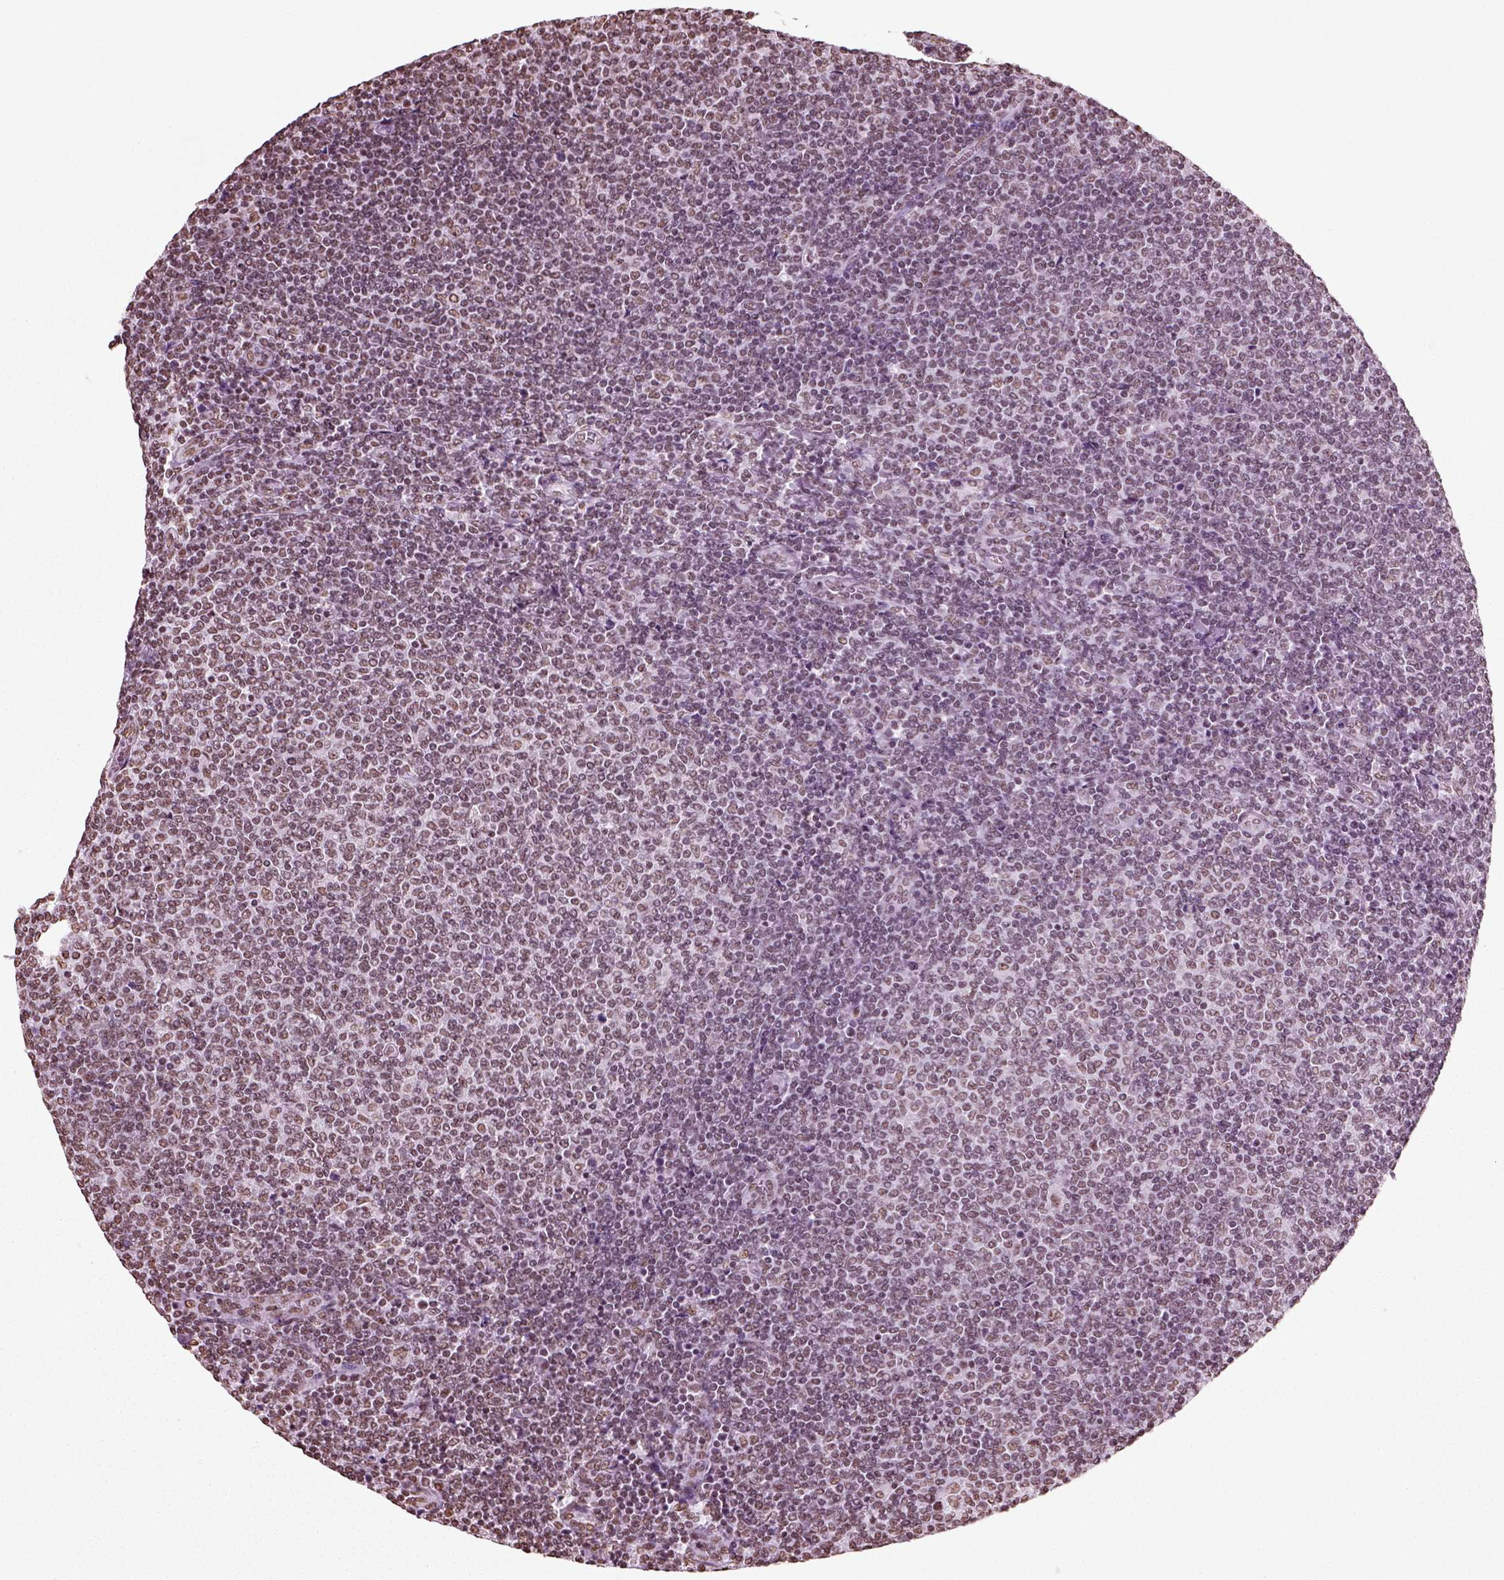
{"staining": {"intensity": "weak", "quantity": "25%-75%", "location": "nuclear"}, "tissue": "lymphoma", "cell_type": "Tumor cells", "image_type": "cancer", "snomed": [{"axis": "morphology", "description": "Malignant lymphoma, non-Hodgkin's type, Low grade"}, {"axis": "topography", "description": "Lymph node"}], "caption": "Tumor cells reveal low levels of weak nuclear expression in approximately 25%-75% of cells in low-grade malignant lymphoma, non-Hodgkin's type.", "gene": "POLR1H", "patient": {"sex": "male", "age": 52}}